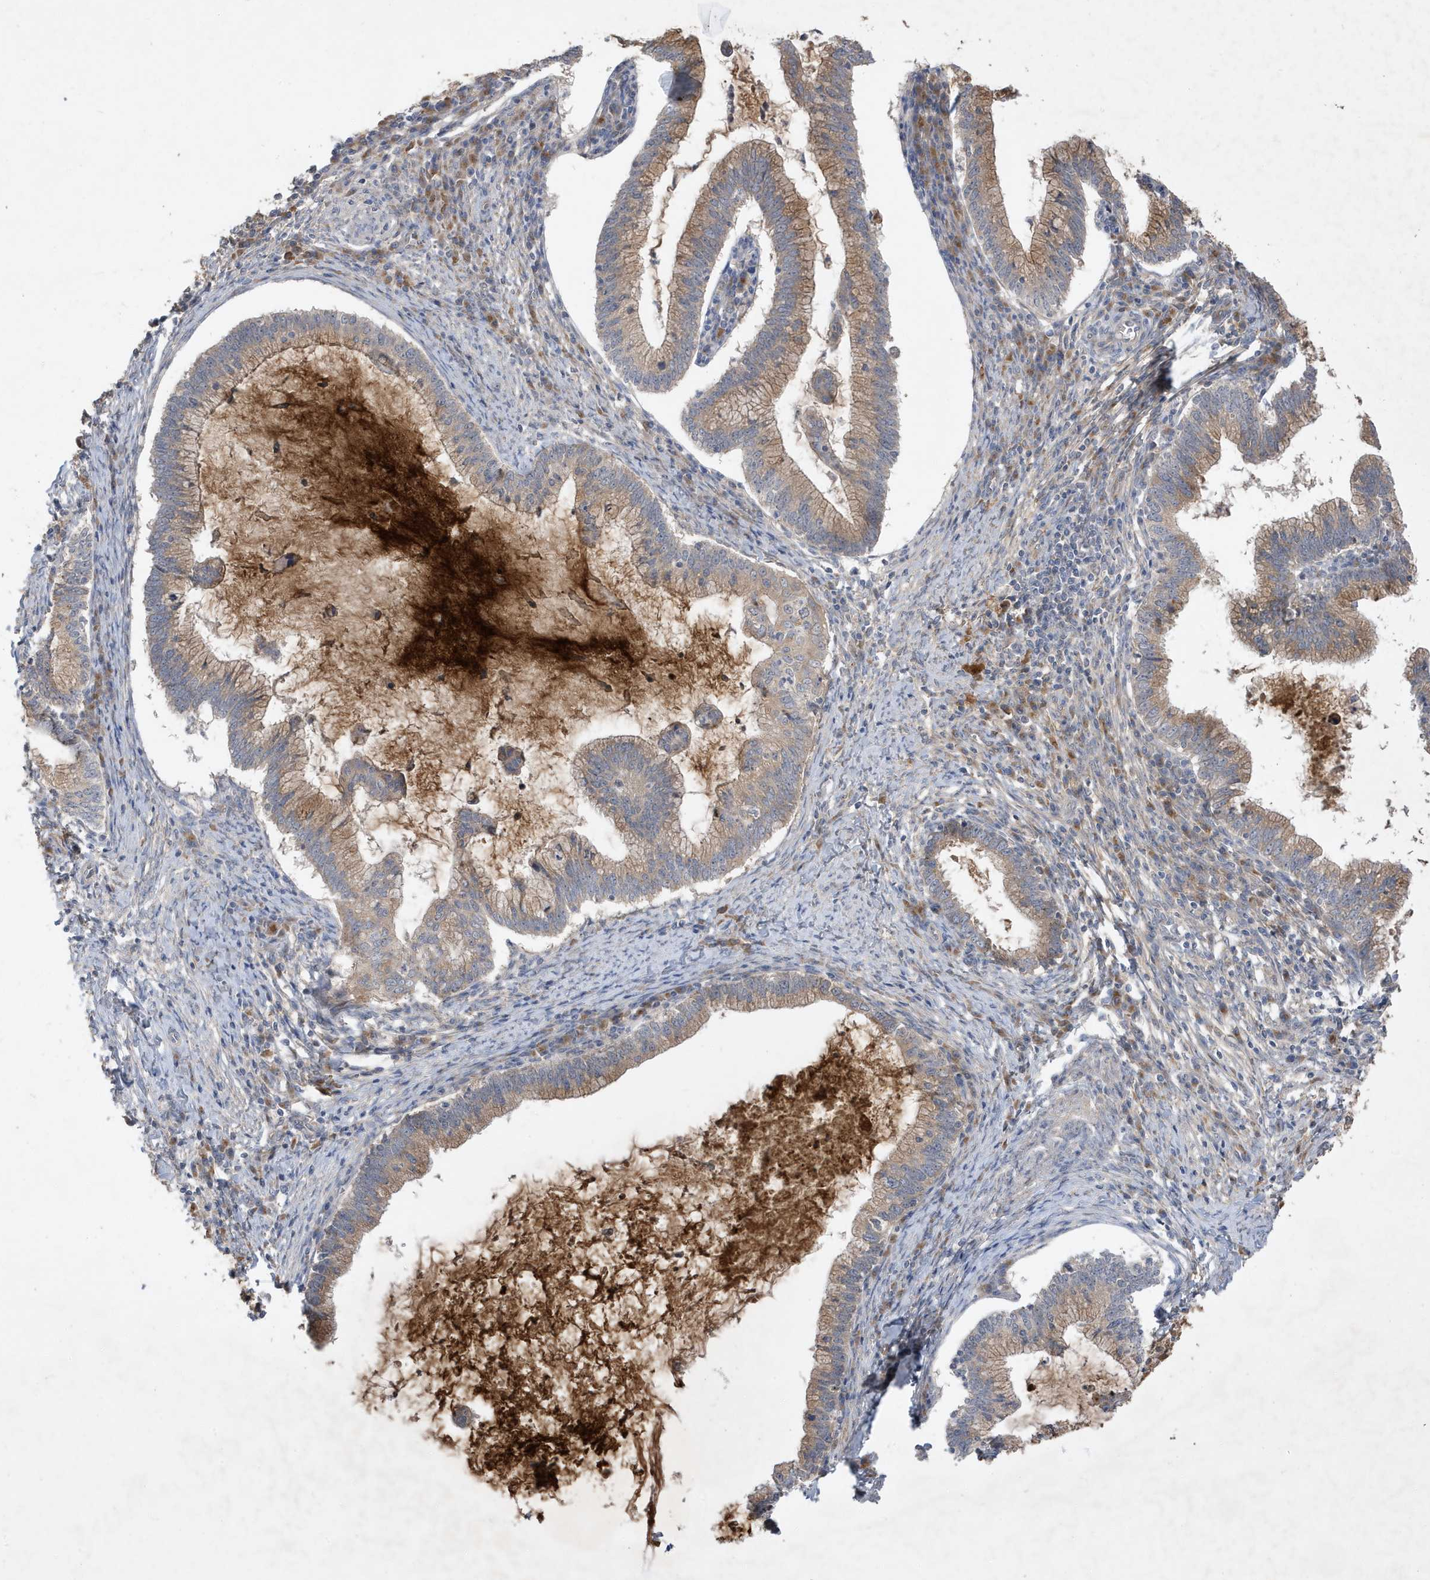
{"staining": {"intensity": "weak", "quantity": ">75%", "location": "cytoplasmic/membranous"}, "tissue": "cervical cancer", "cell_type": "Tumor cells", "image_type": "cancer", "snomed": [{"axis": "morphology", "description": "Adenocarcinoma, NOS"}, {"axis": "topography", "description": "Cervix"}], "caption": "High-magnification brightfield microscopy of cervical adenocarcinoma stained with DAB (brown) and counterstained with hematoxylin (blue). tumor cells exhibit weak cytoplasmic/membranous expression is present in approximately>75% of cells.", "gene": "LAPTM4A", "patient": {"sex": "female", "age": 36}}